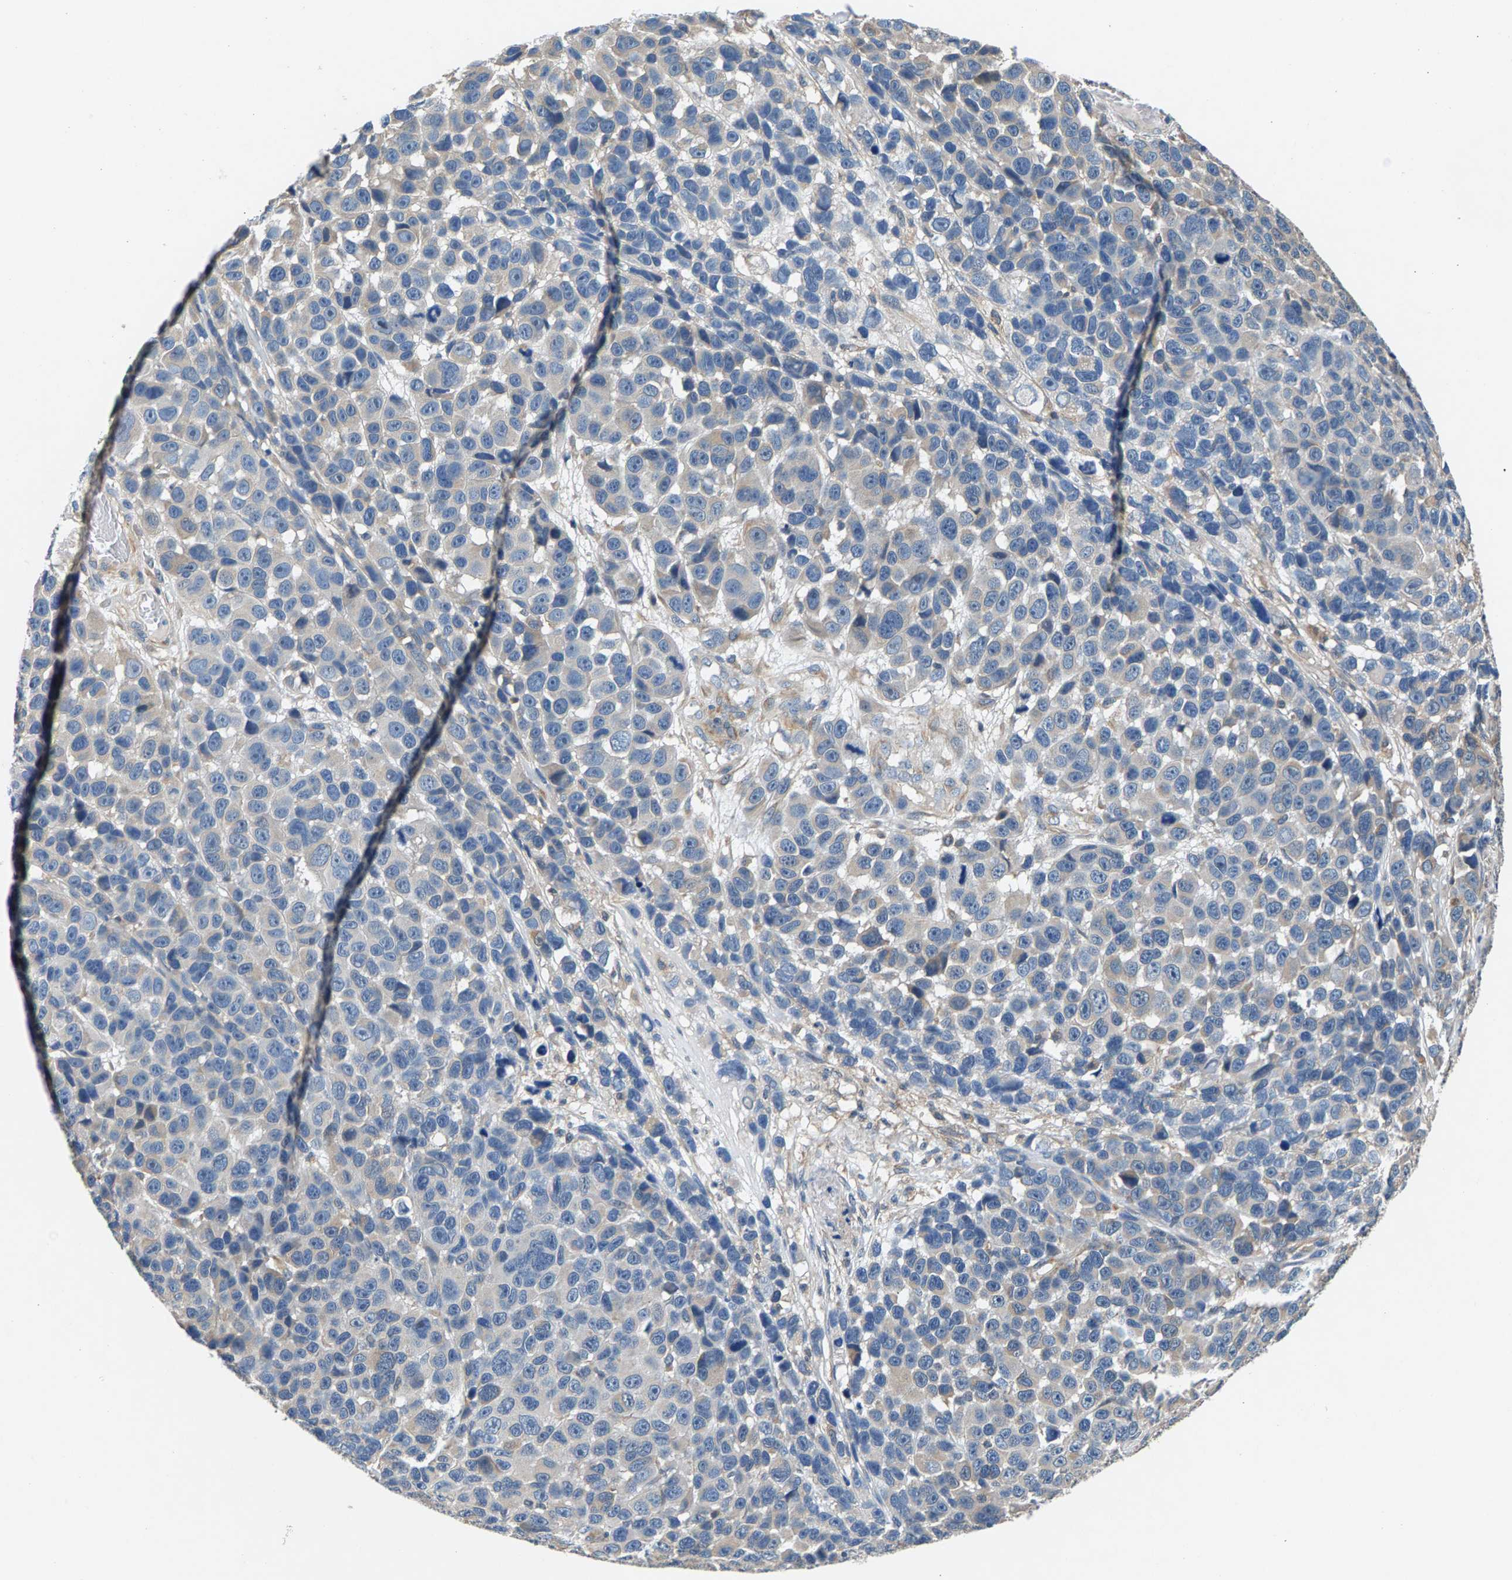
{"staining": {"intensity": "negative", "quantity": "none", "location": "none"}, "tissue": "melanoma", "cell_type": "Tumor cells", "image_type": "cancer", "snomed": [{"axis": "morphology", "description": "Malignant melanoma, NOS"}, {"axis": "topography", "description": "Skin"}], "caption": "The image exhibits no significant positivity in tumor cells of melanoma.", "gene": "NT5C", "patient": {"sex": "male", "age": 53}}